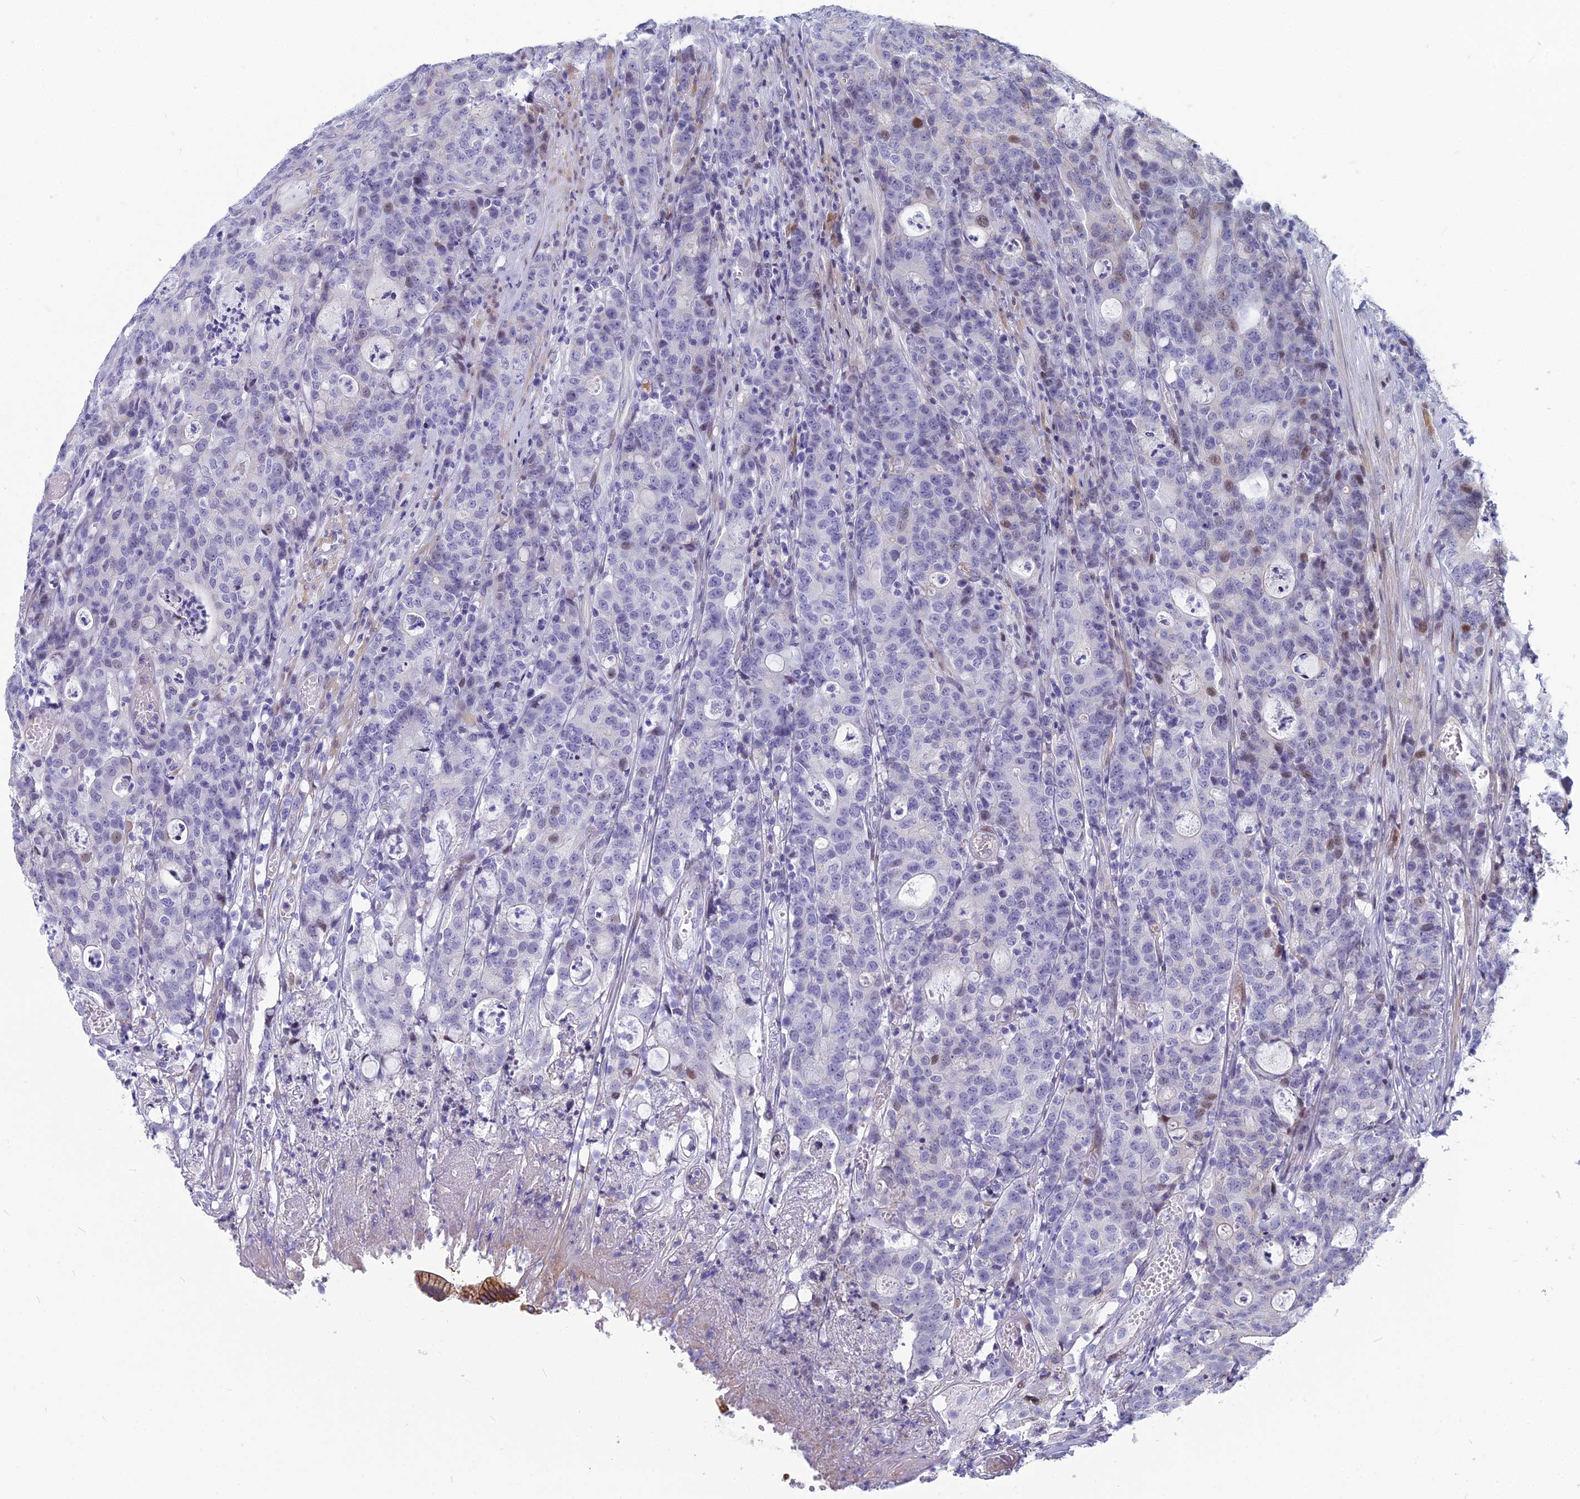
{"staining": {"intensity": "moderate", "quantity": "<25%", "location": "nuclear"}, "tissue": "colorectal cancer", "cell_type": "Tumor cells", "image_type": "cancer", "snomed": [{"axis": "morphology", "description": "Adenocarcinoma, NOS"}, {"axis": "topography", "description": "Colon"}], "caption": "The immunohistochemical stain labels moderate nuclear staining in tumor cells of colorectal adenocarcinoma tissue.", "gene": "MYBPC2", "patient": {"sex": "male", "age": 83}}